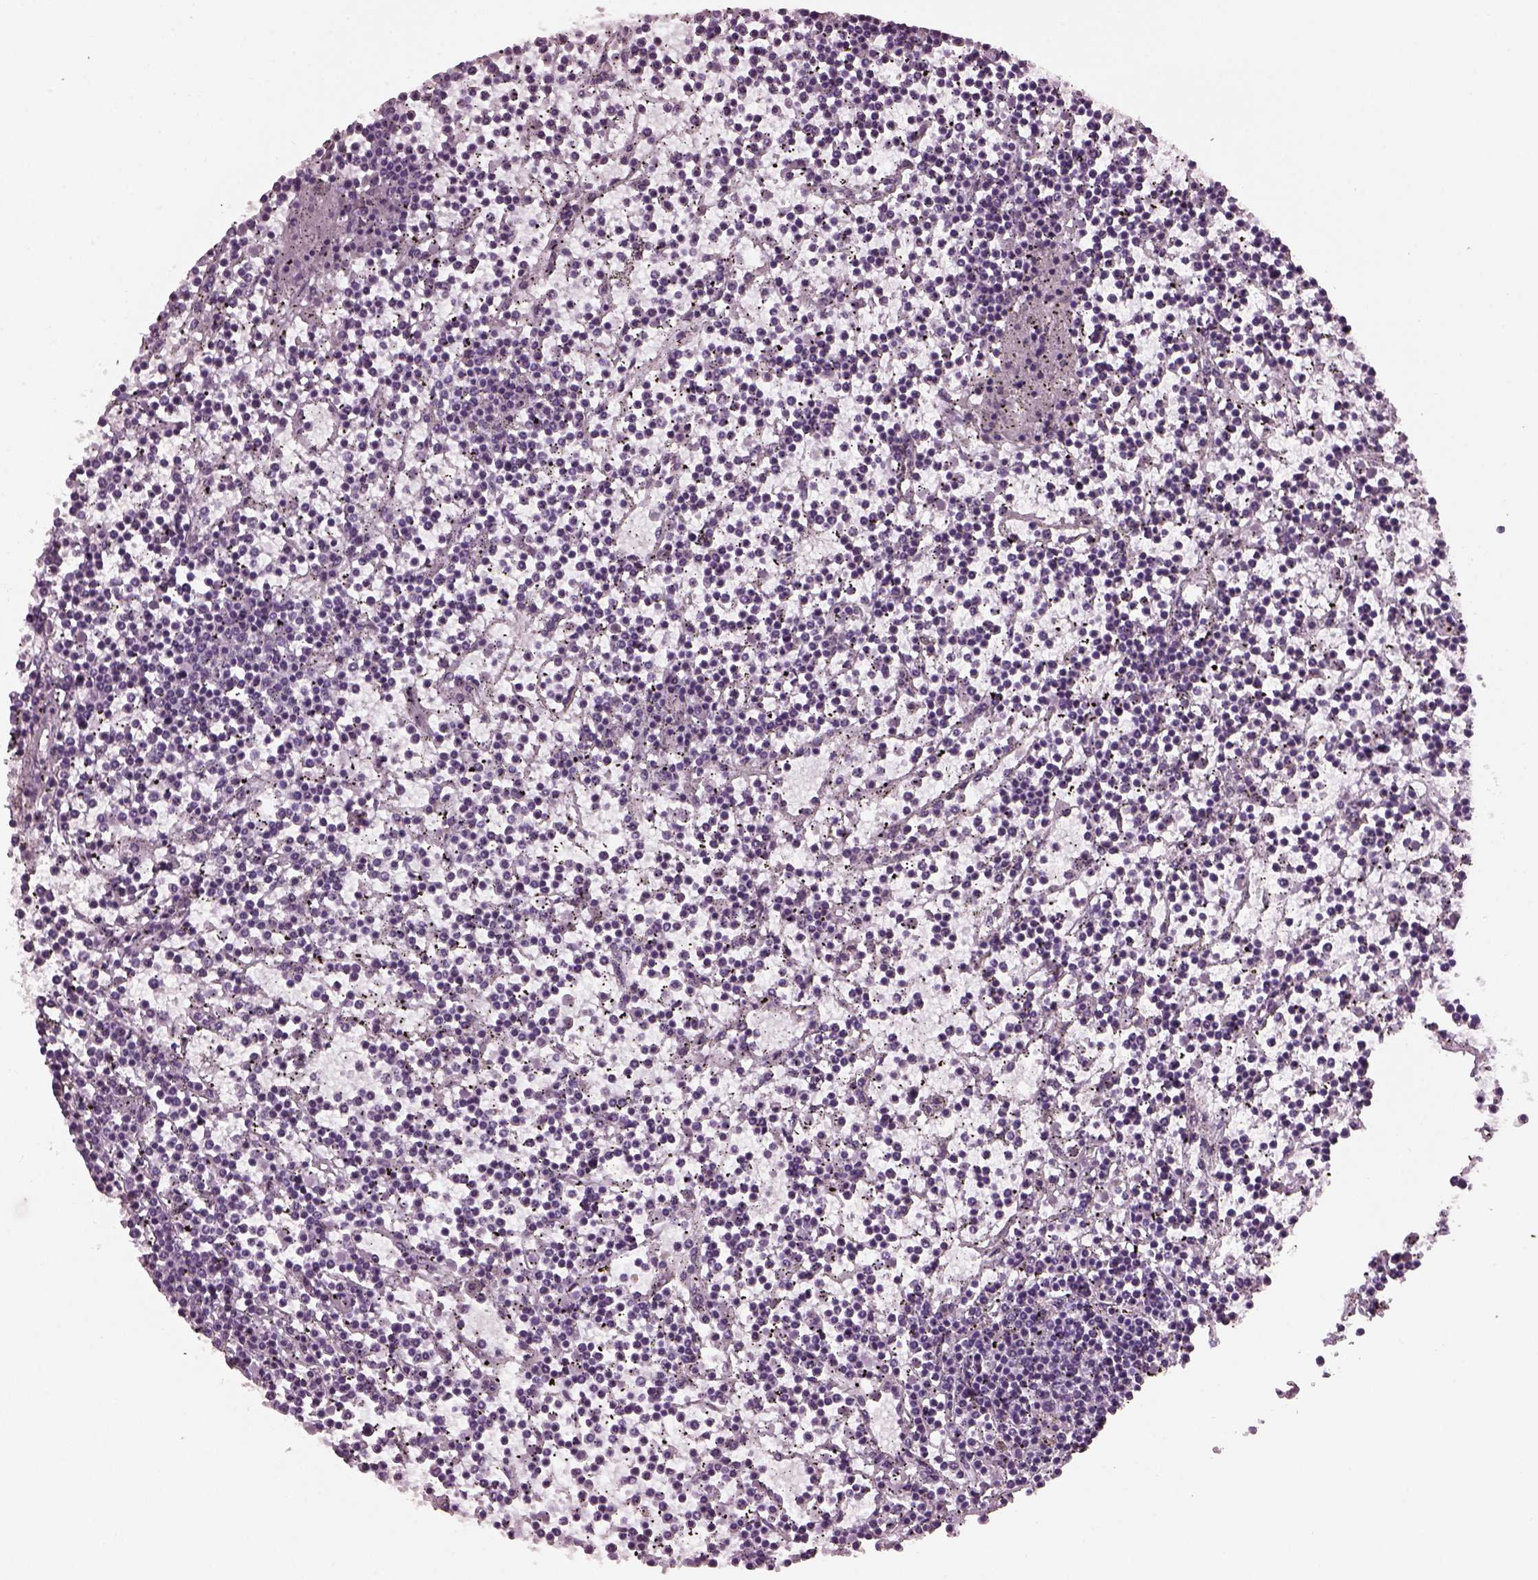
{"staining": {"intensity": "negative", "quantity": "none", "location": "none"}, "tissue": "lymphoma", "cell_type": "Tumor cells", "image_type": "cancer", "snomed": [{"axis": "morphology", "description": "Malignant lymphoma, non-Hodgkin's type, Low grade"}, {"axis": "topography", "description": "Spleen"}], "caption": "A high-resolution histopathology image shows immunohistochemistry staining of lymphoma, which displays no significant staining in tumor cells.", "gene": "PRR9", "patient": {"sex": "female", "age": 19}}